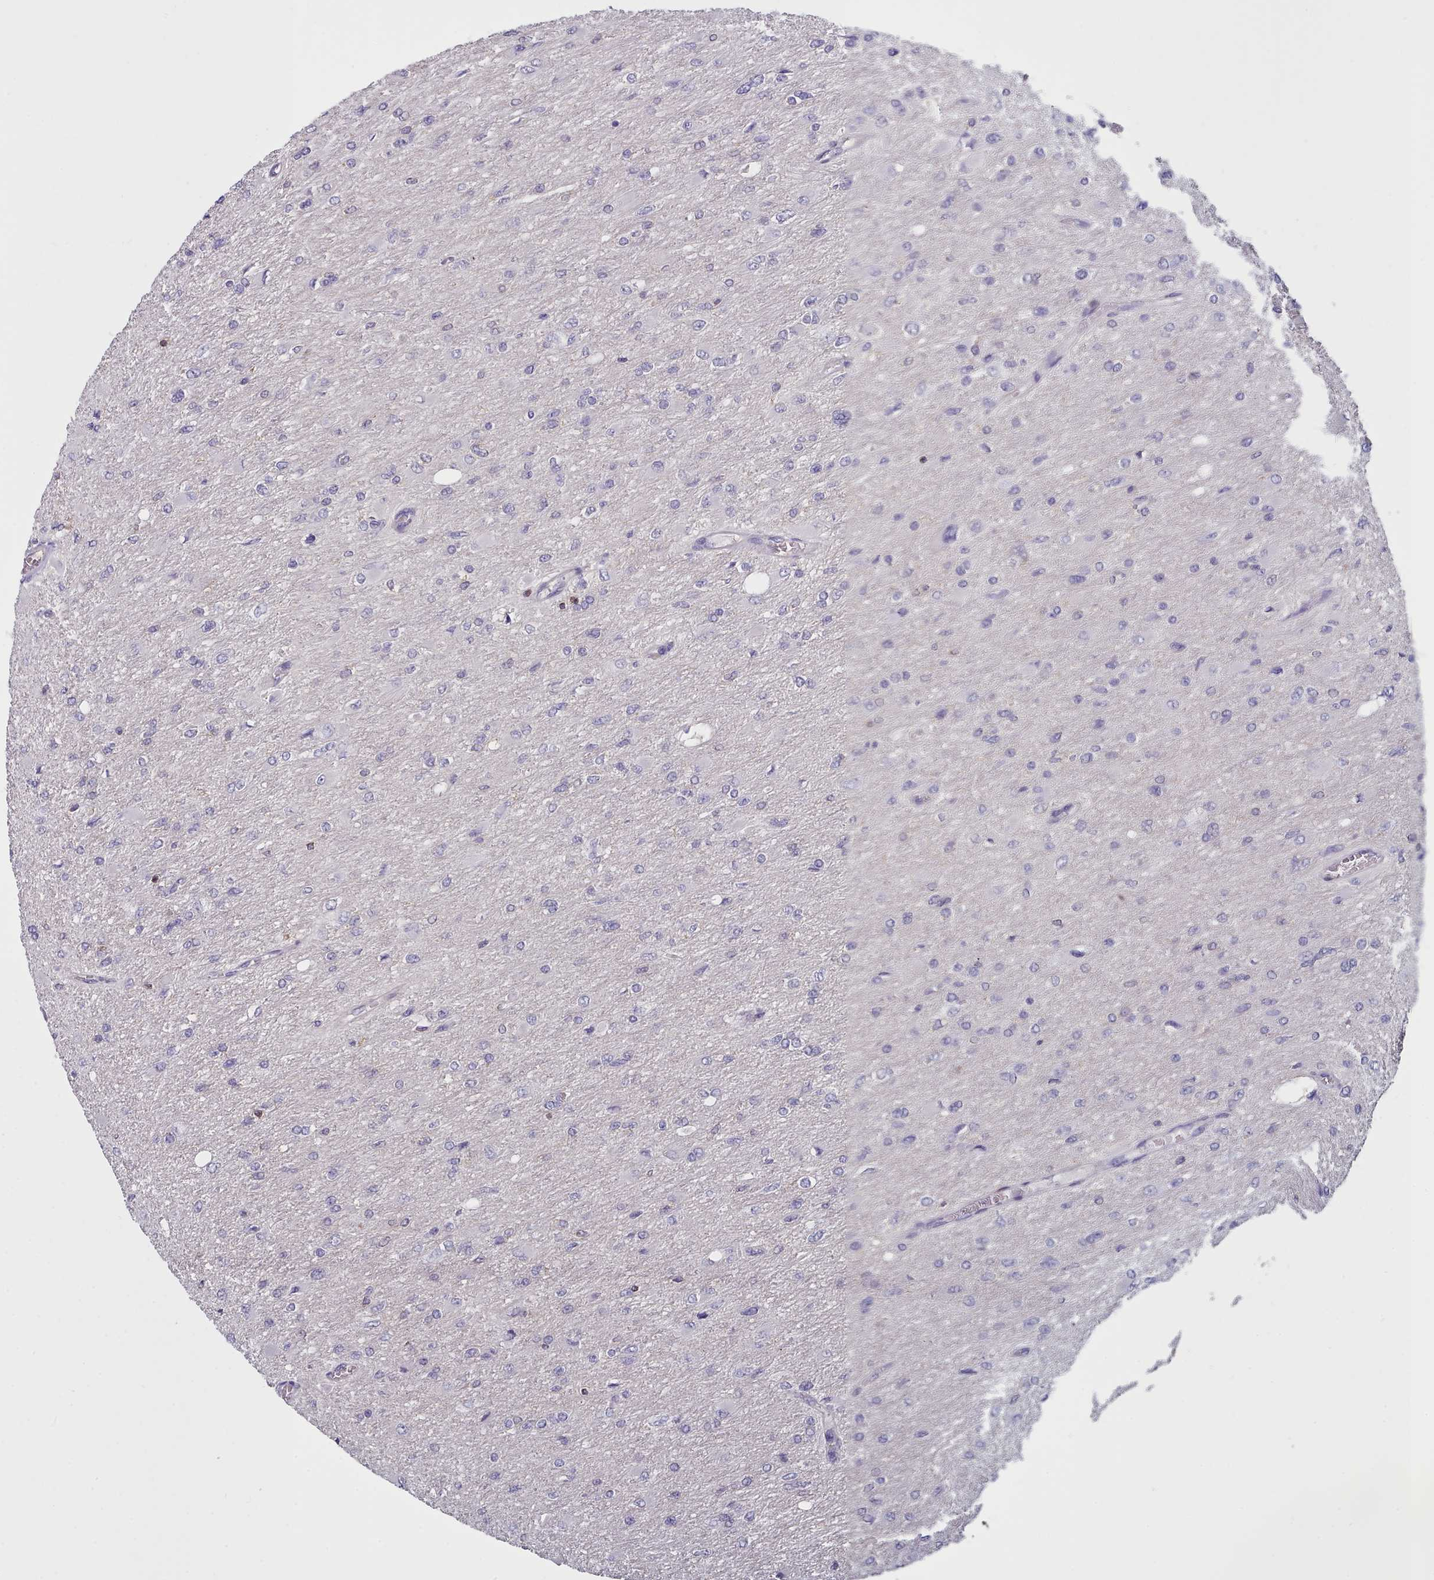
{"staining": {"intensity": "negative", "quantity": "none", "location": "none"}, "tissue": "glioma", "cell_type": "Tumor cells", "image_type": "cancer", "snomed": [{"axis": "morphology", "description": "Glioma, malignant, High grade"}, {"axis": "topography", "description": "Cerebral cortex"}], "caption": "Glioma stained for a protein using IHC shows no staining tumor cells.", "gene": "RAC2", "patient": {"sex": "female", "age": 36}}